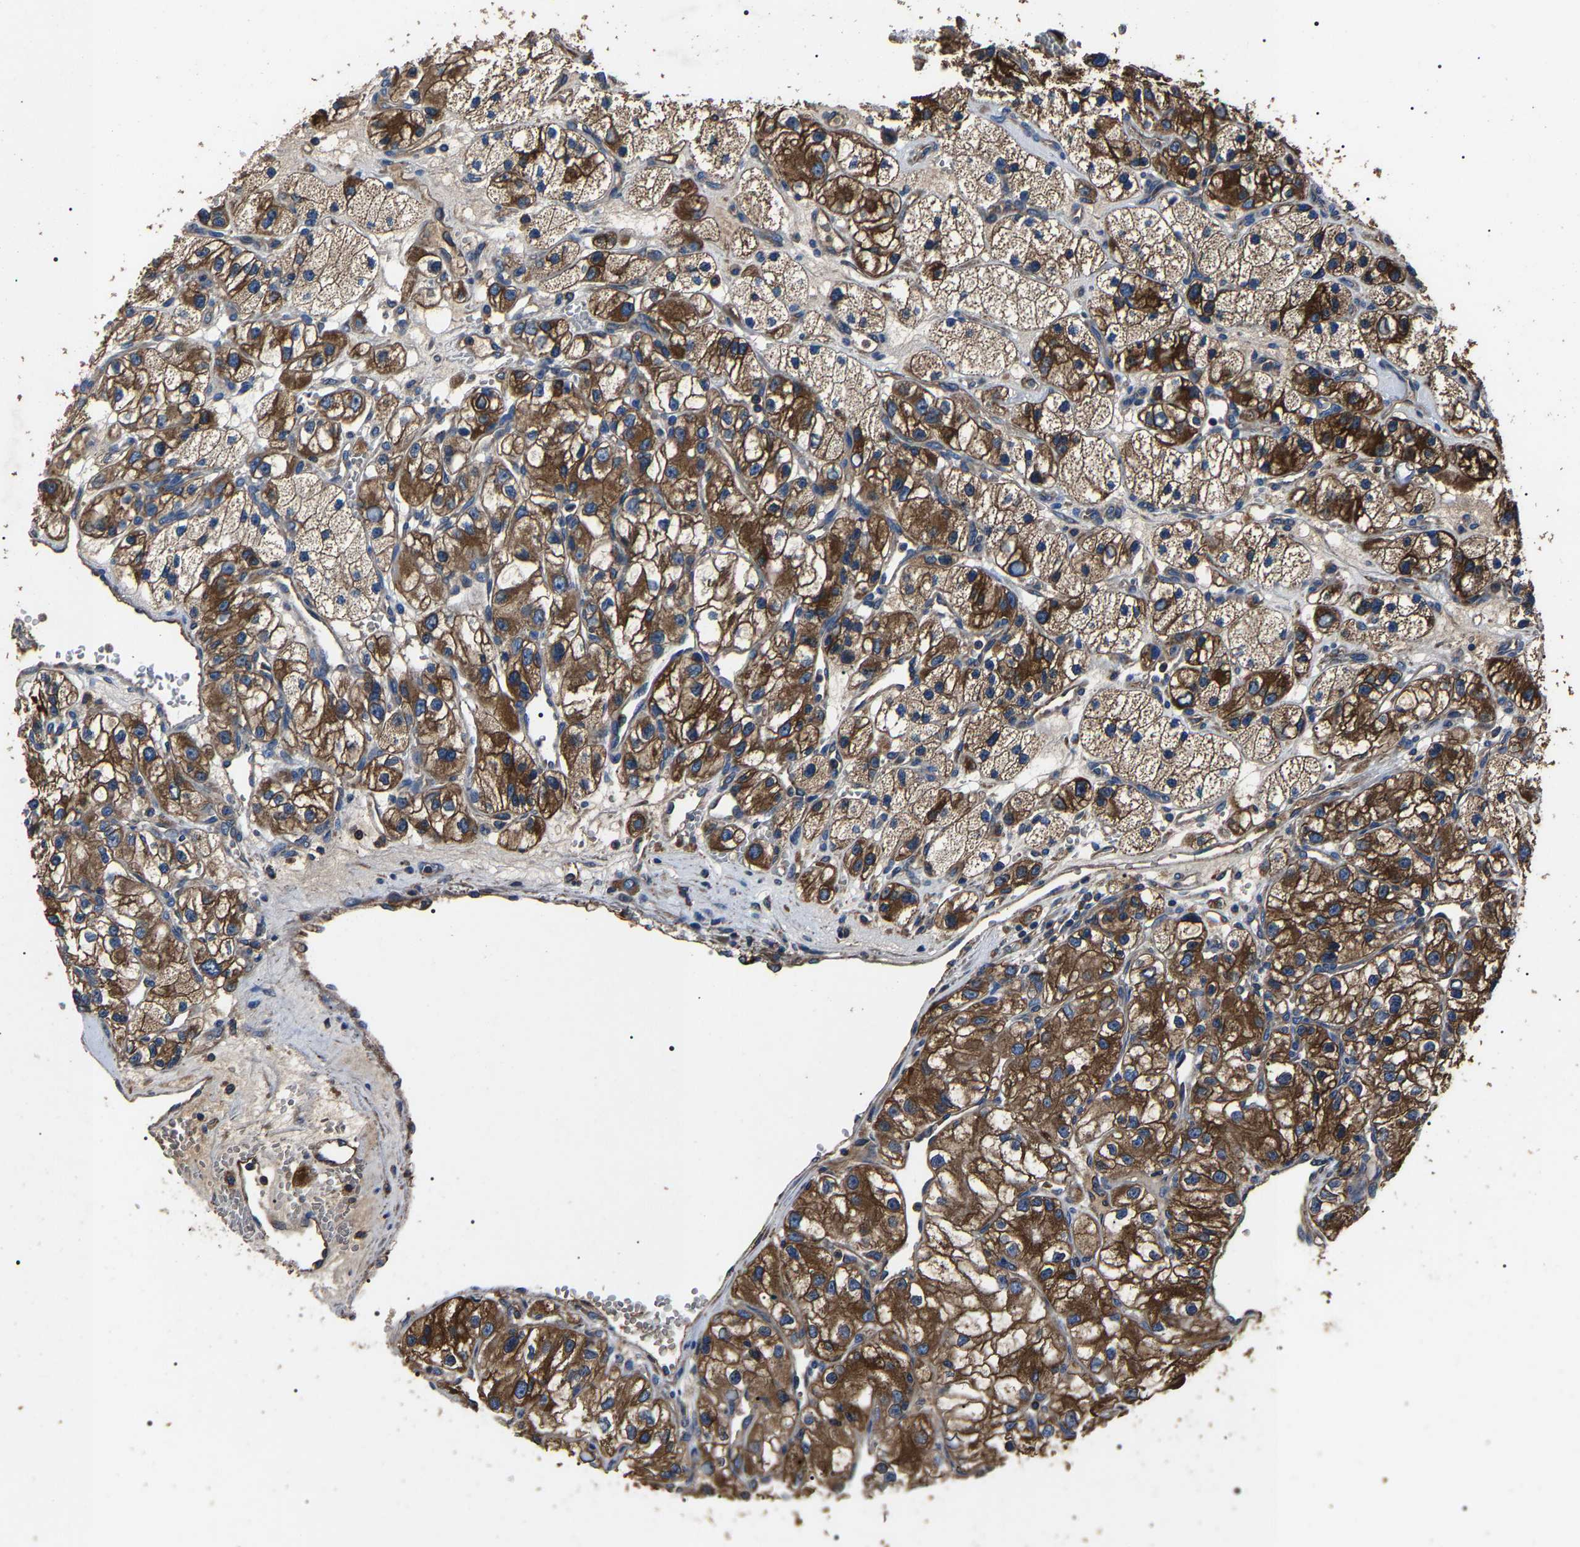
{"staining": {"intensity": "strong", "quantity": ">75%", "location": "cytoplasmic/membranous"}, "tissue": "renal cancer", "cell_type": "Tumor cells", "image_type": "cancer", "snomed": [{"axis": "morphology", "description": "Adenocarcinoma, NOS"}, {"axis": "topography", "description": "Kidney"}], "caption": "This is a micrograph of IHC staining of renal cancer, which shows strong expression in the cytoplasmic/membranous of tumor cells.", "gene": "HSCB", "patient": {"sex": "female", "age": 57}}